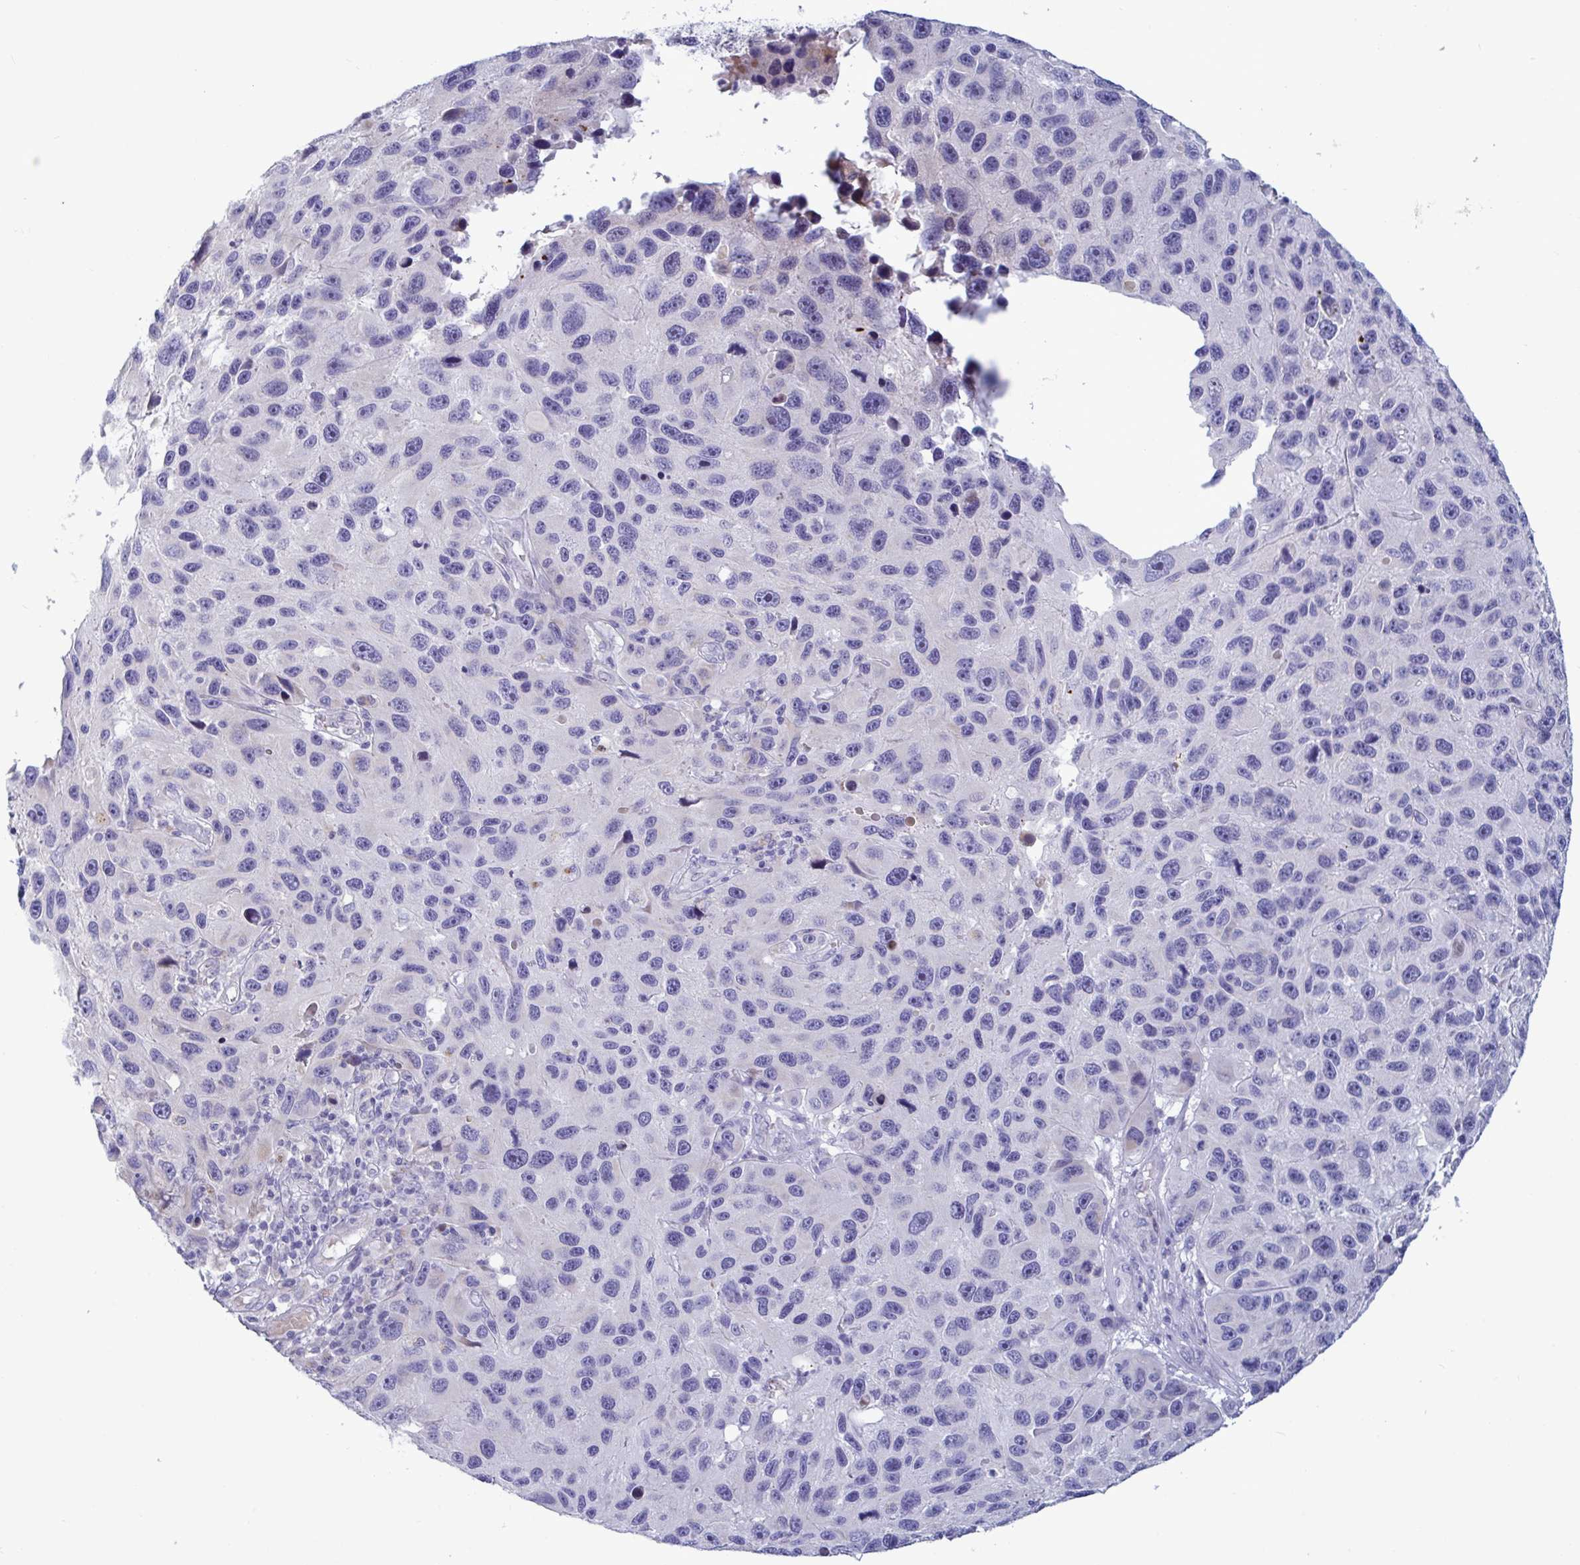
{"staining": {"intensity": "negative", "quantity": "none", "location": "none"}, "tissue": "melanoma", "cell_type": "Tumor cells", "image_type": "cancer", "snomed": [{"axis": "morphology", "description": "Malignant melanoma, NOS"}, {"axis": "topography", "description": "Skin"}], "caption": "This histopathology image is of melanoma stained with IHC to label a protein in brown with the nuclei are counter-stained blue. There is no positivity in tumor cells. (Brightfield microscopy of DAB immunohistochemistry (IHC) at high magnification).", "gene": "TAS2R38", "patient": {"sex": "male", "age": 53}}